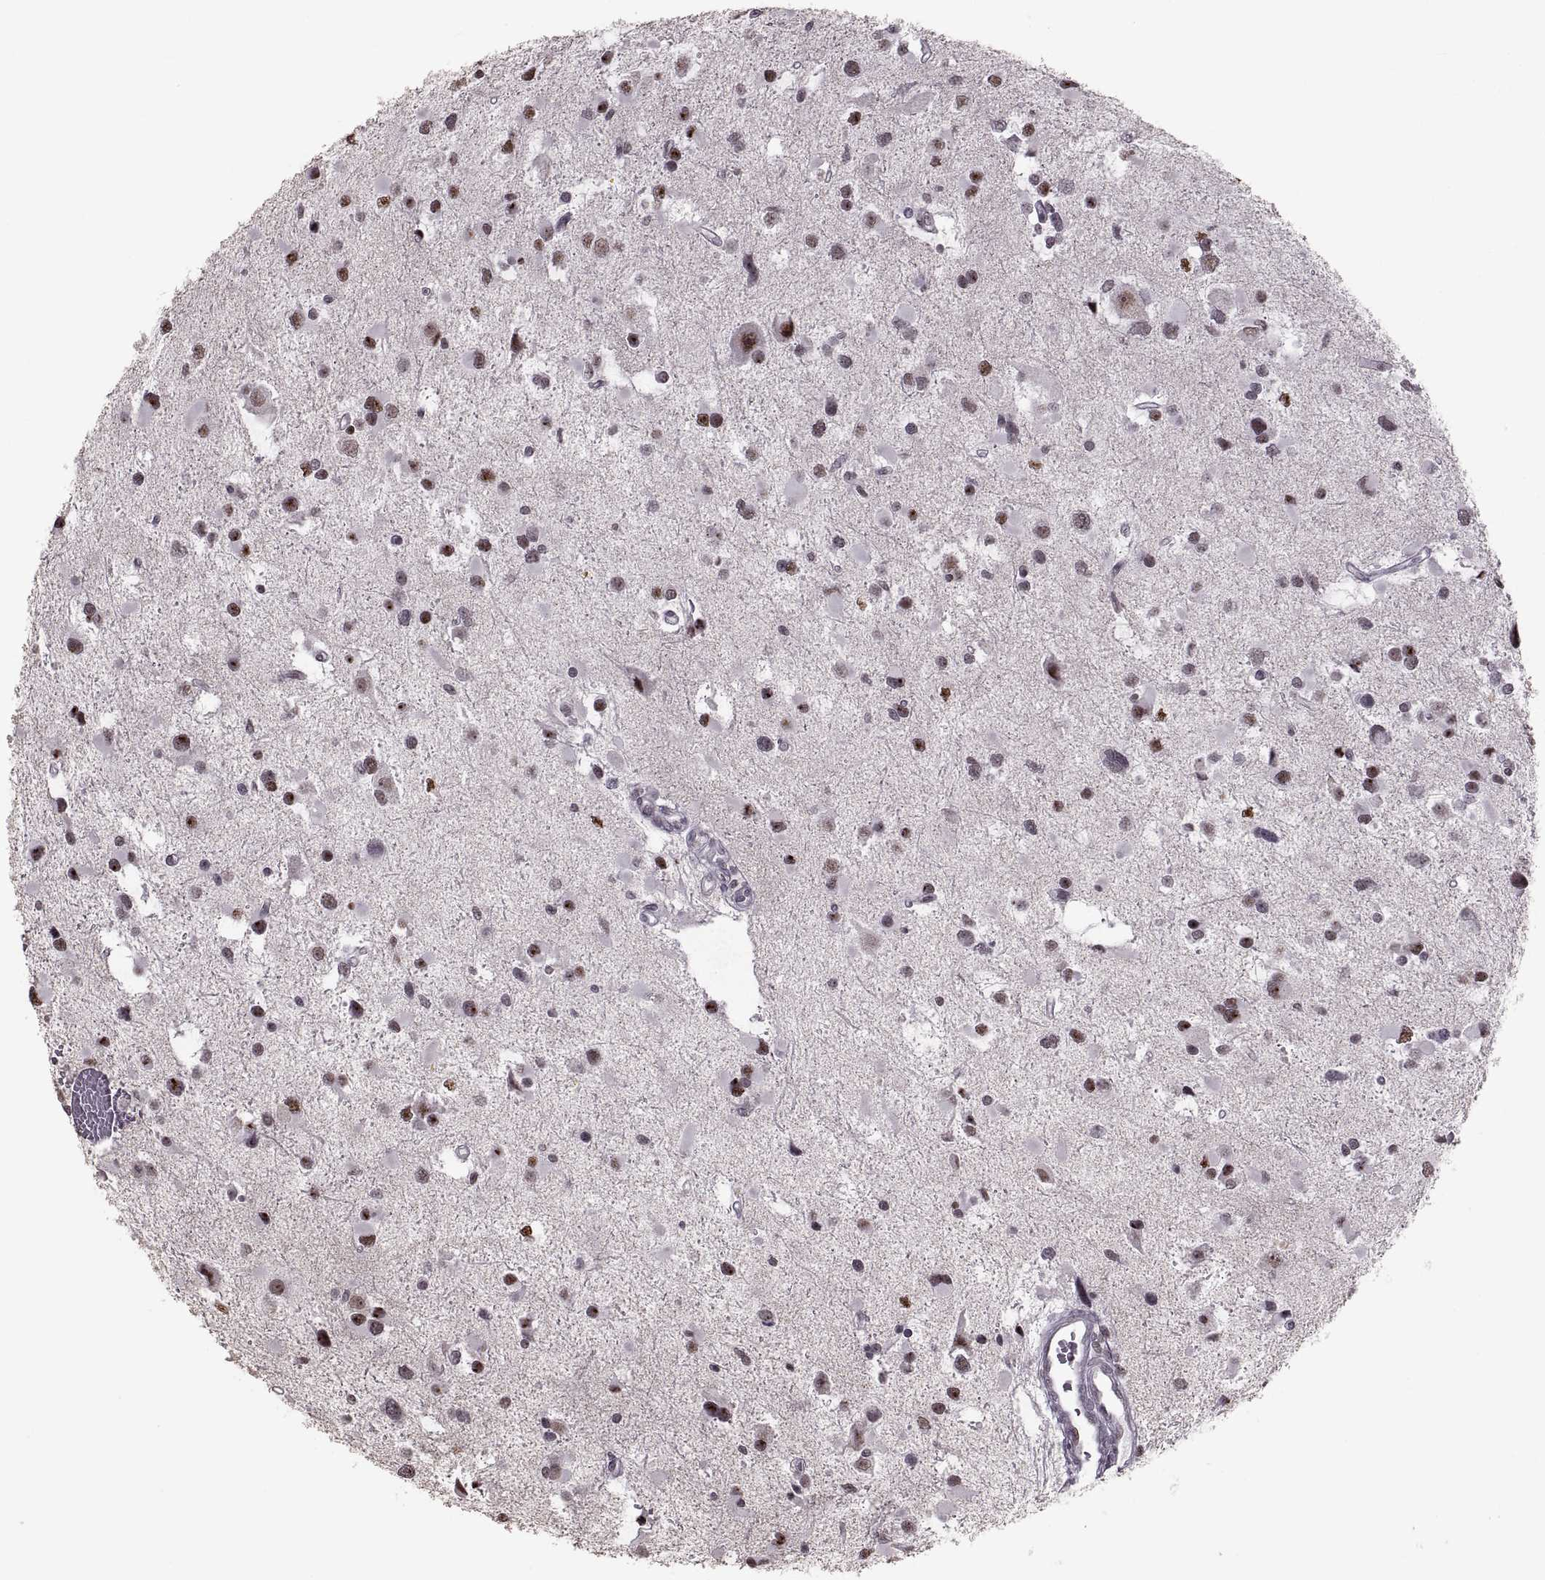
{"staining": {"intensity": "moderate", "quantity": "25%-75%", "location": "nuclear"}, "tissue": "glioma", "cell_type": "Tumor cells", "image_type": "cancer", "snomed": [{"axis": "morphology", "description": "Glioma, malignant, Low grade"}, {"axis": "topography", "description": "Brain"}], "caption": "Glioma stained with a protein marker exhibits moderate staining in tumor cells.", "gene": "PALS1", "patient": {"sex": "female", "age": 32}}